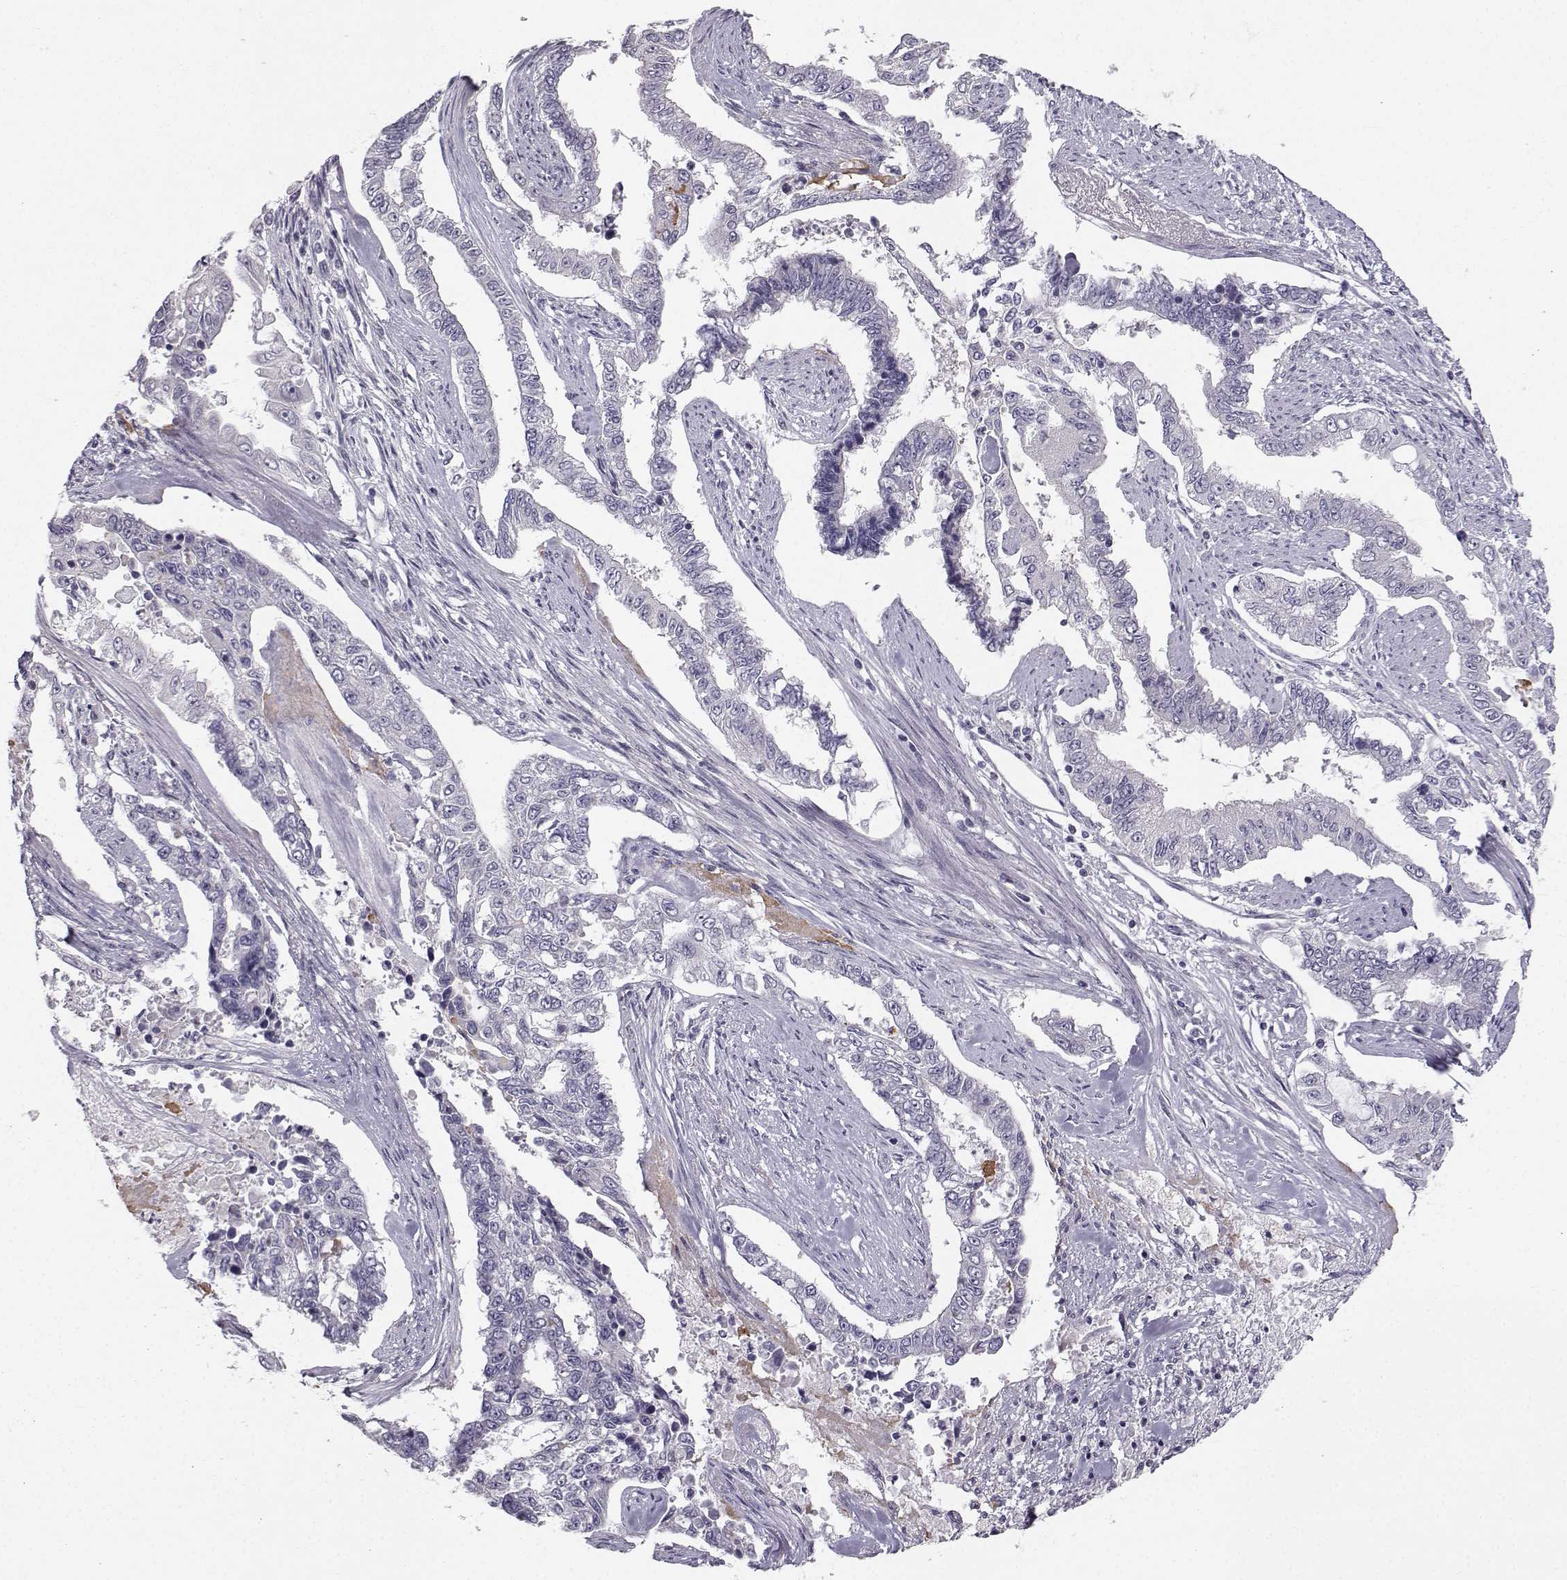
{"staining": {"intensity": "negative", "quantity": "none", "location": "none"}, "tissue": "endometrial cancer", "cell_type": "Tumor cells", "image_type": "cancer", "snomed": [{"axis": "morphology", "description": "Adenocarcinoma, NOS"}, {"axis": "topography", "description": "Uterus"}], "caption": "The histopathology image reveals no significant positivity in tumor cells of endometrial cancer.", "gene": "ZNF185", "patient": {"sex": "female", "age": 59}}